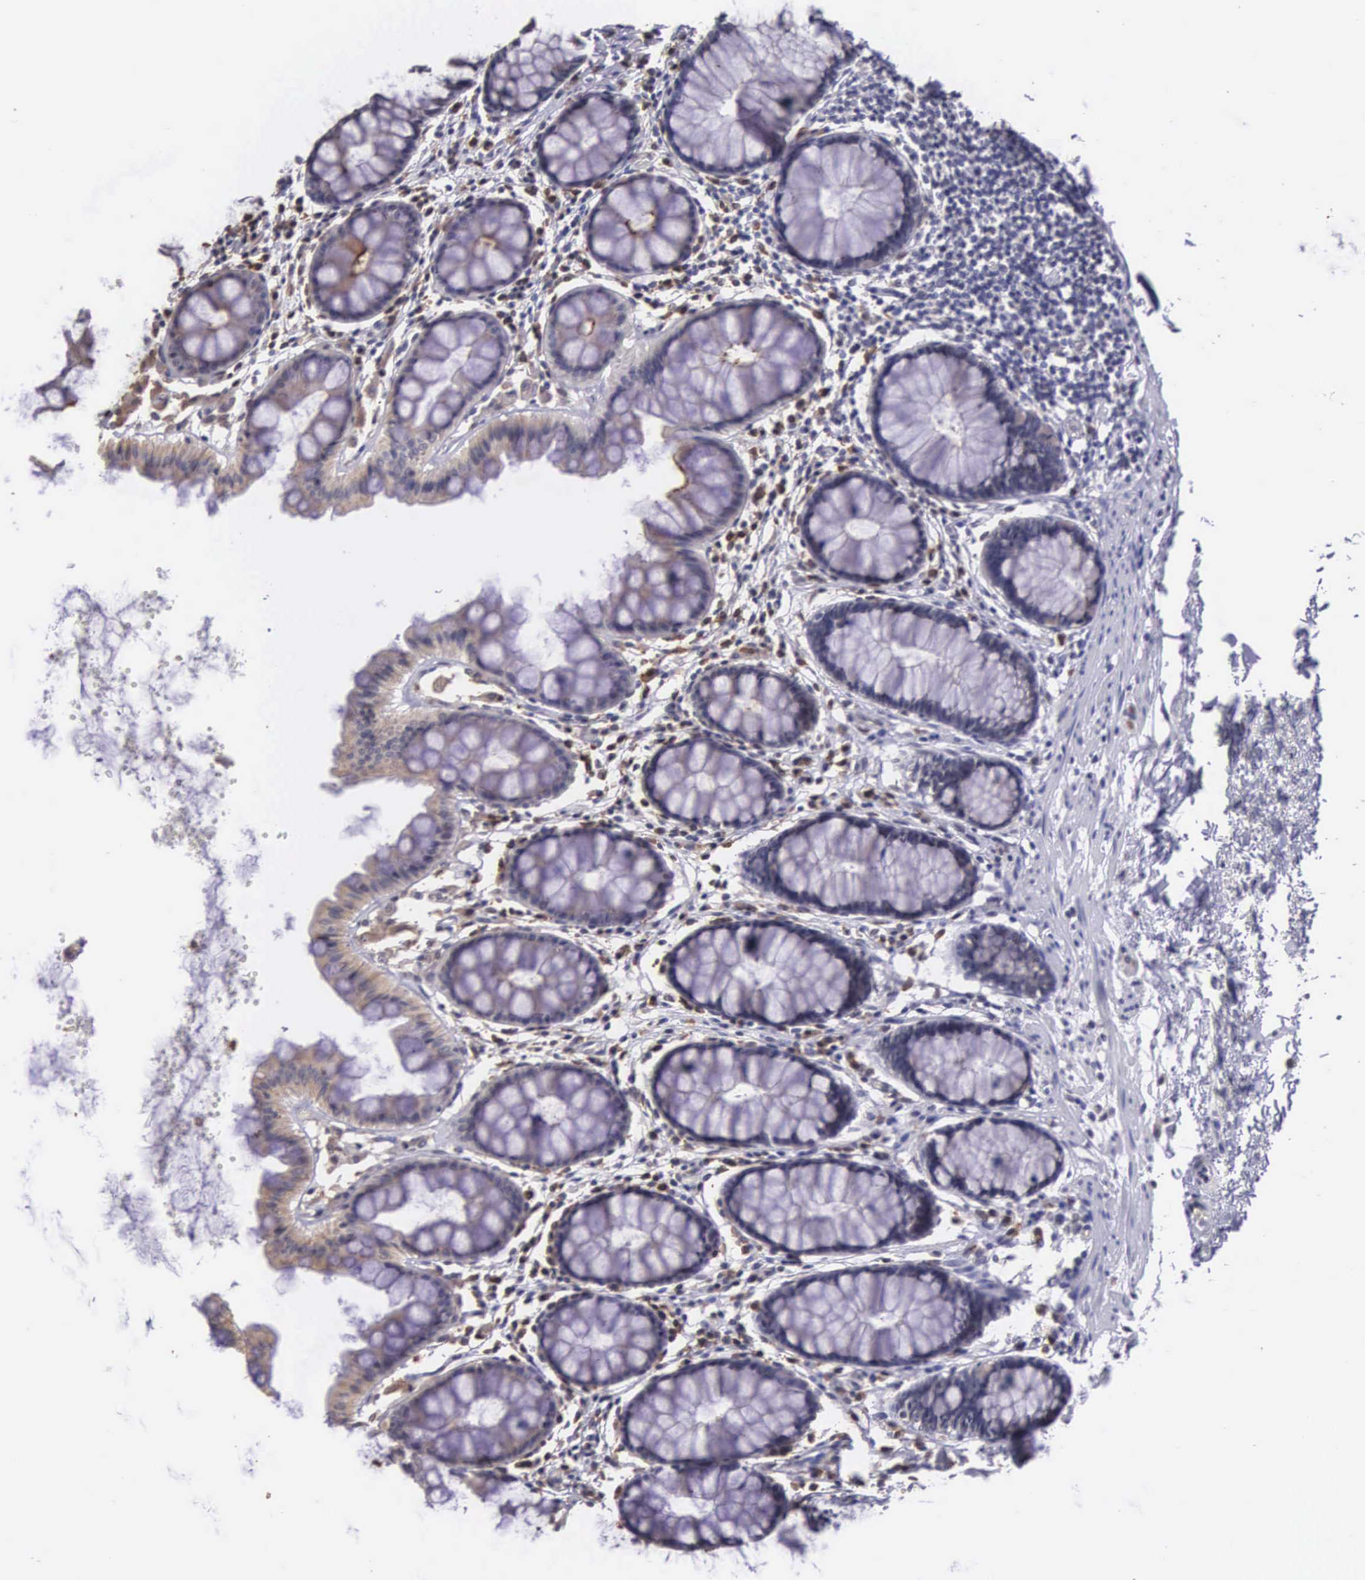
{"staining": {"intensity": "moderate", "quantity": "<25%", "location": "cytoplasmic/membranous"}, "tissue": "rectum", "cell_type": "Glandular cells", "image_type": "normal", "snomed": [{"axis": "morphology", "description": "Normal tissue, NOS"}, {"axis": "topography", "description": "Rectum"}], "caption": "Brown immunohistochemical staining in normal rectum displays moderate cytoplasmic/membranous positivity in about <25% of glandular cells. (DAB IHC, brown staining for protein, blue staining for nuclei).", "gene": "SLC25A21", "patient": {"sex": "male", "age": 77}}